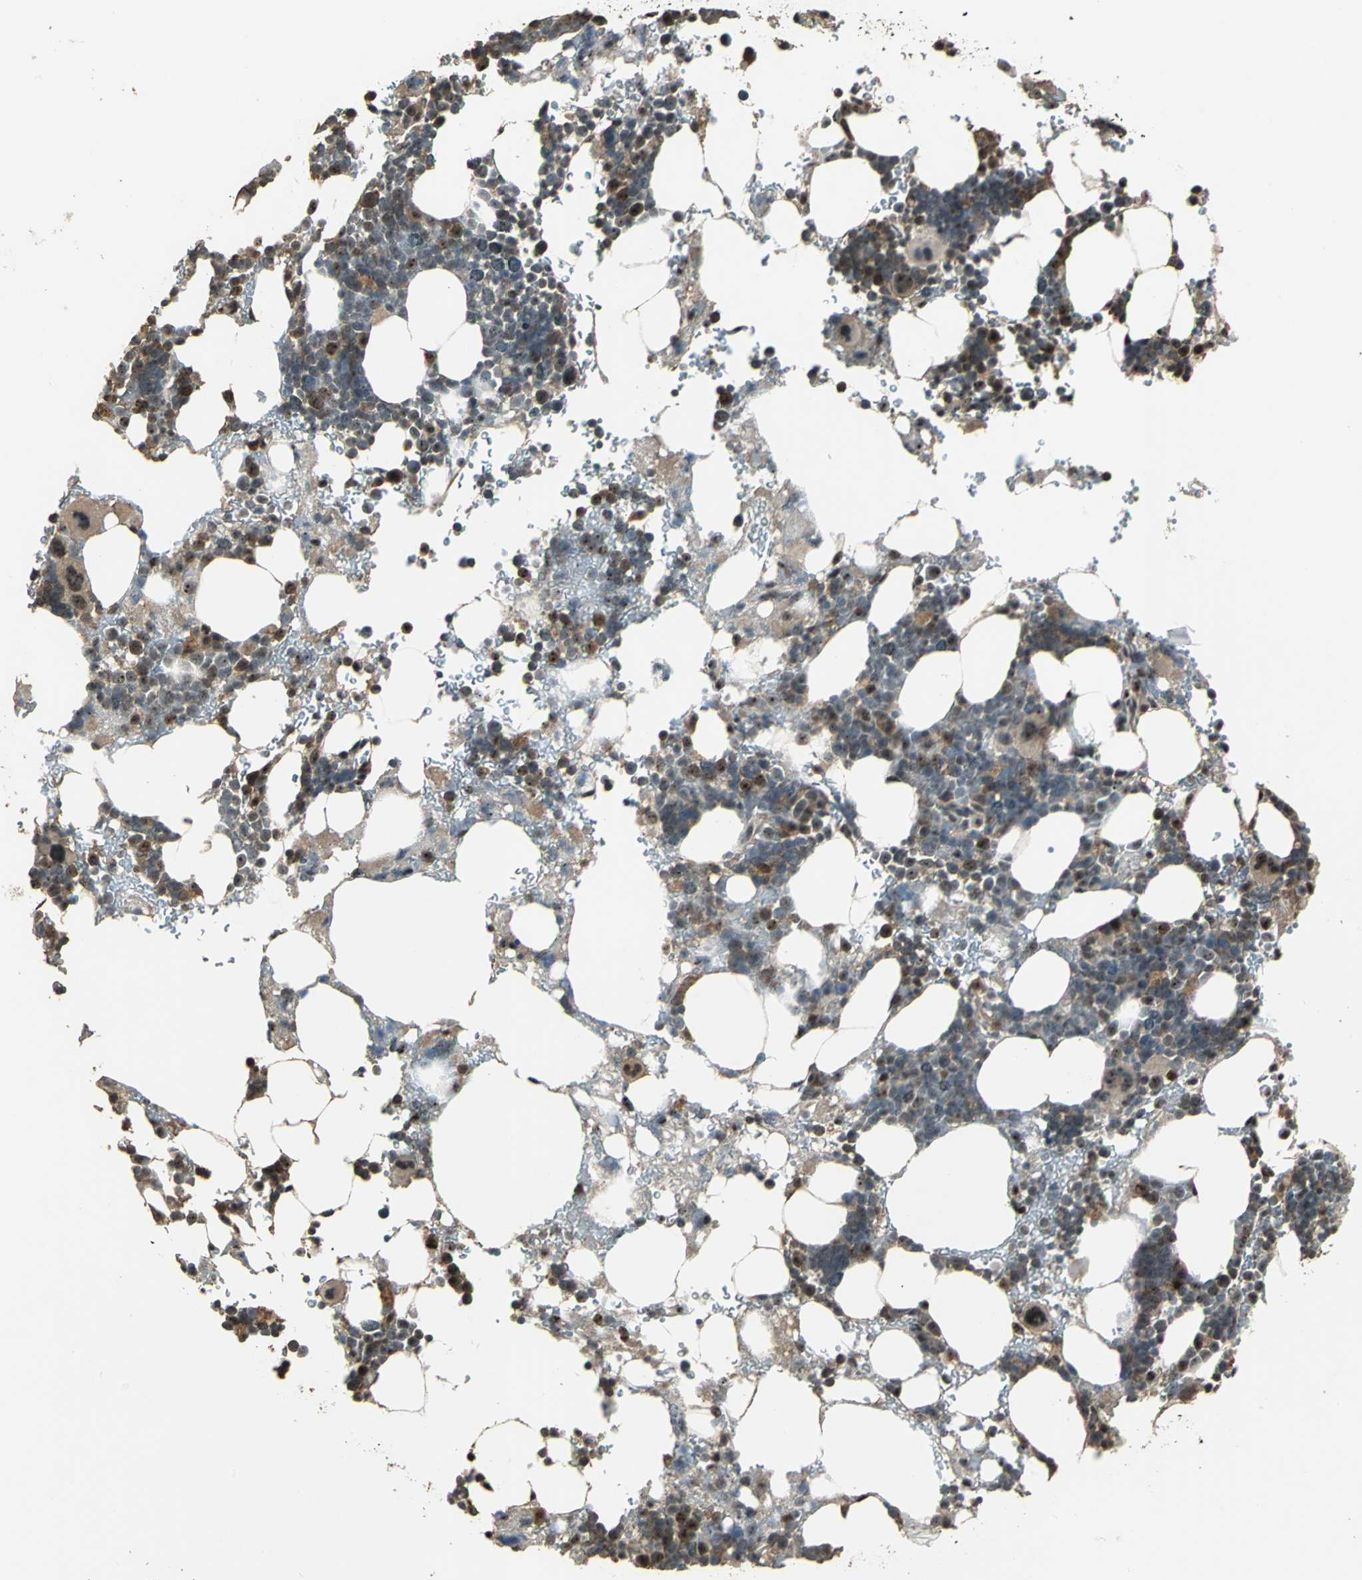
{"staining": {"intensity": "strong", "quantity": "25%-75%", "location": "cytoplasmic/membranous,nuclear"}, "tissue": "bone marrow", "cell_type": "Hematopoietic cells", "image_type": "normal", "snomed": [{"axis": "morphology", "description": "Normal tissue, NOS"}, {"axis": "topography", "description": "Bone marrow"}], "caption": "This is a photomicrograph of immunohistochemistry (IHC) staining of benign bone marrow, which shows strong expression in the cytoplasmic/membranous,nuclear of hematopoietic cells.", "gene": "UCHL5", "patient": {"sex": "male", "age": 17}}